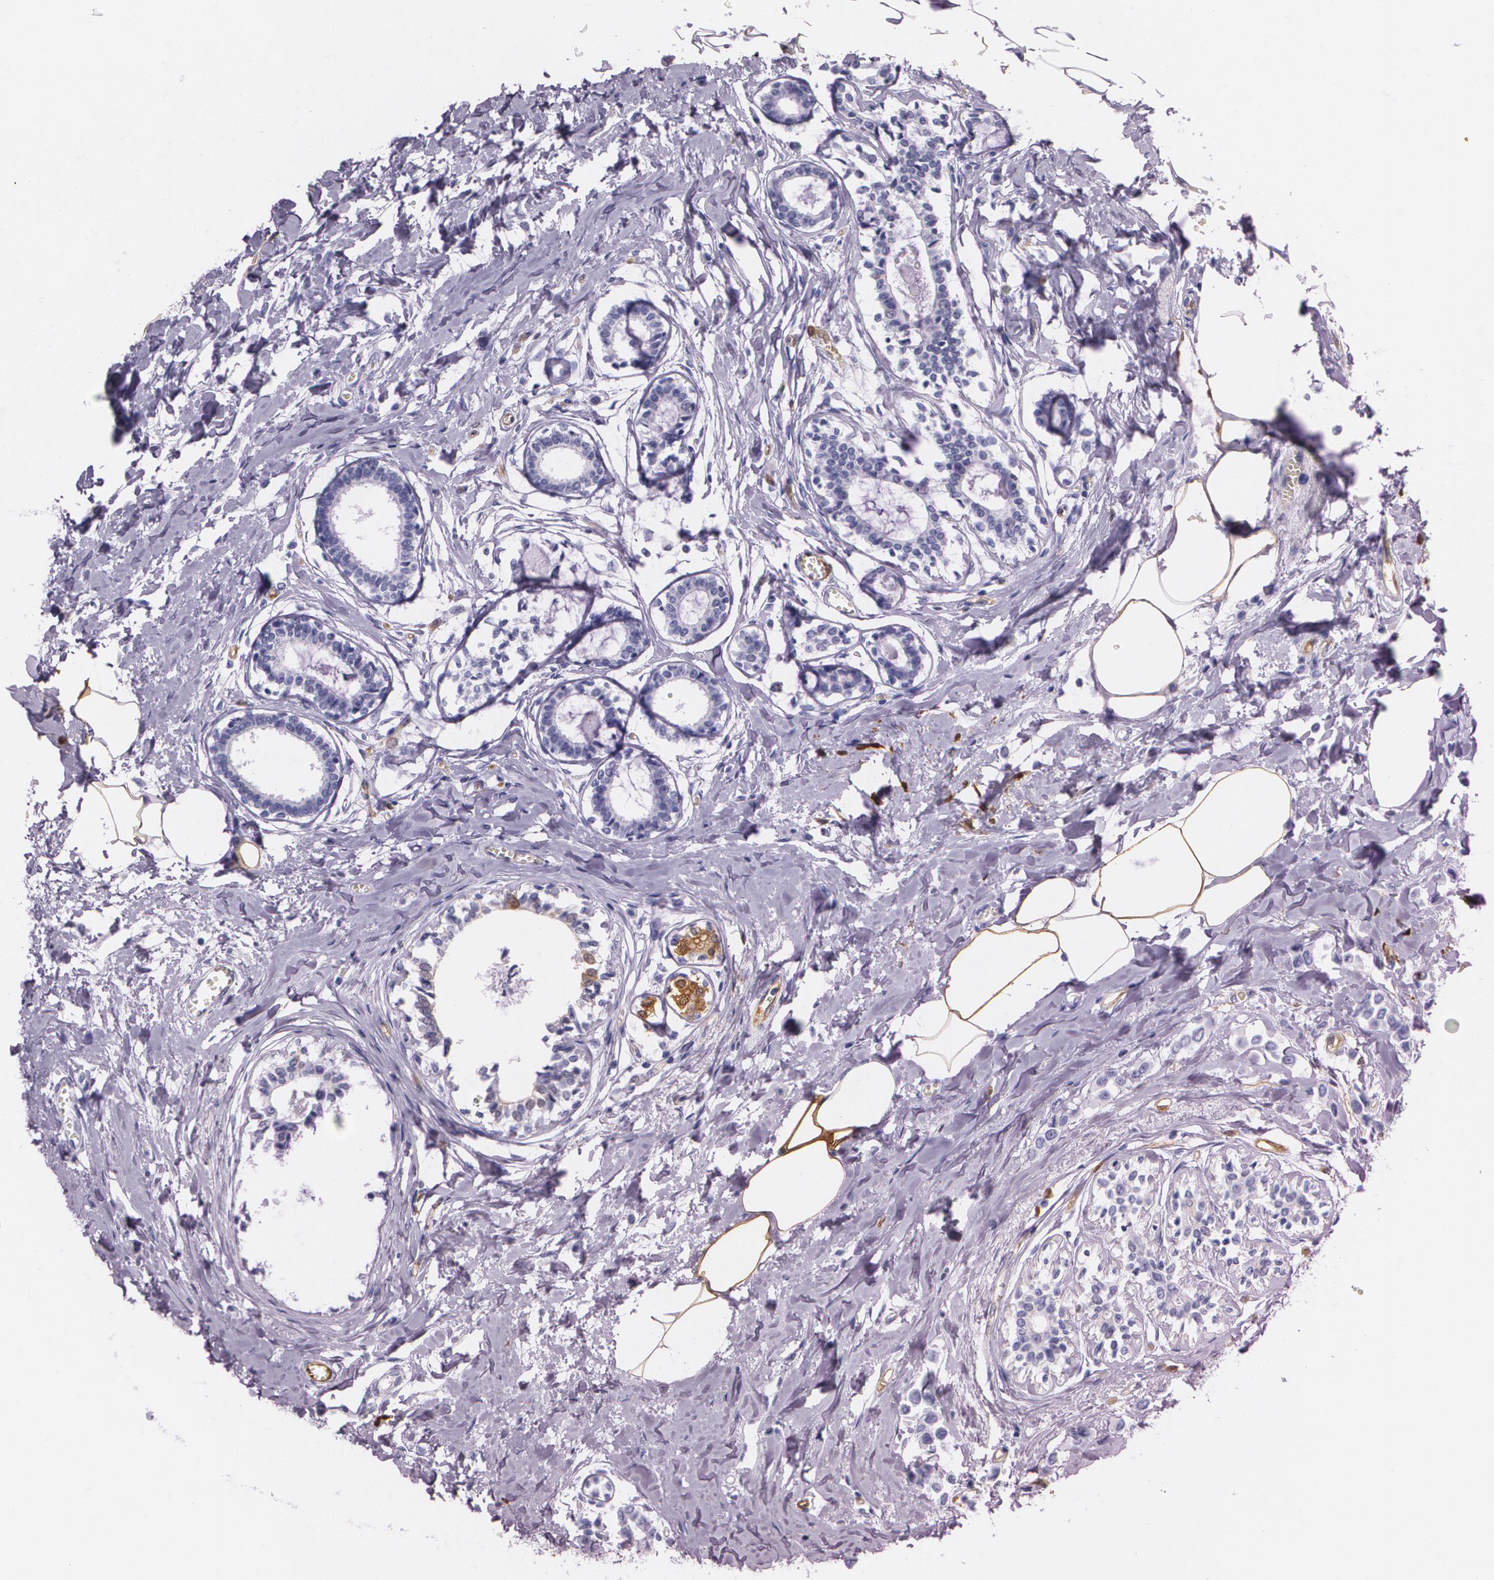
{"staining": {"intensity": "negative", "quantity": "none", "location": "none"}, "tissue": "breast cancer", "cell_type": "Tumor cells", "image_type": "cancer", "snomed": [{"axis": "morphology", "description": "Lobular carcinoma"}, {"axis": "topography", "description": "Breast"}], "caption": "Immunohistochemical staining of human breast cancer (lobular carcinoma) demonstrates no significant staining in tumor cells.", "gene": "MMP2", "patient": {"sex": "female", "age": 51}}